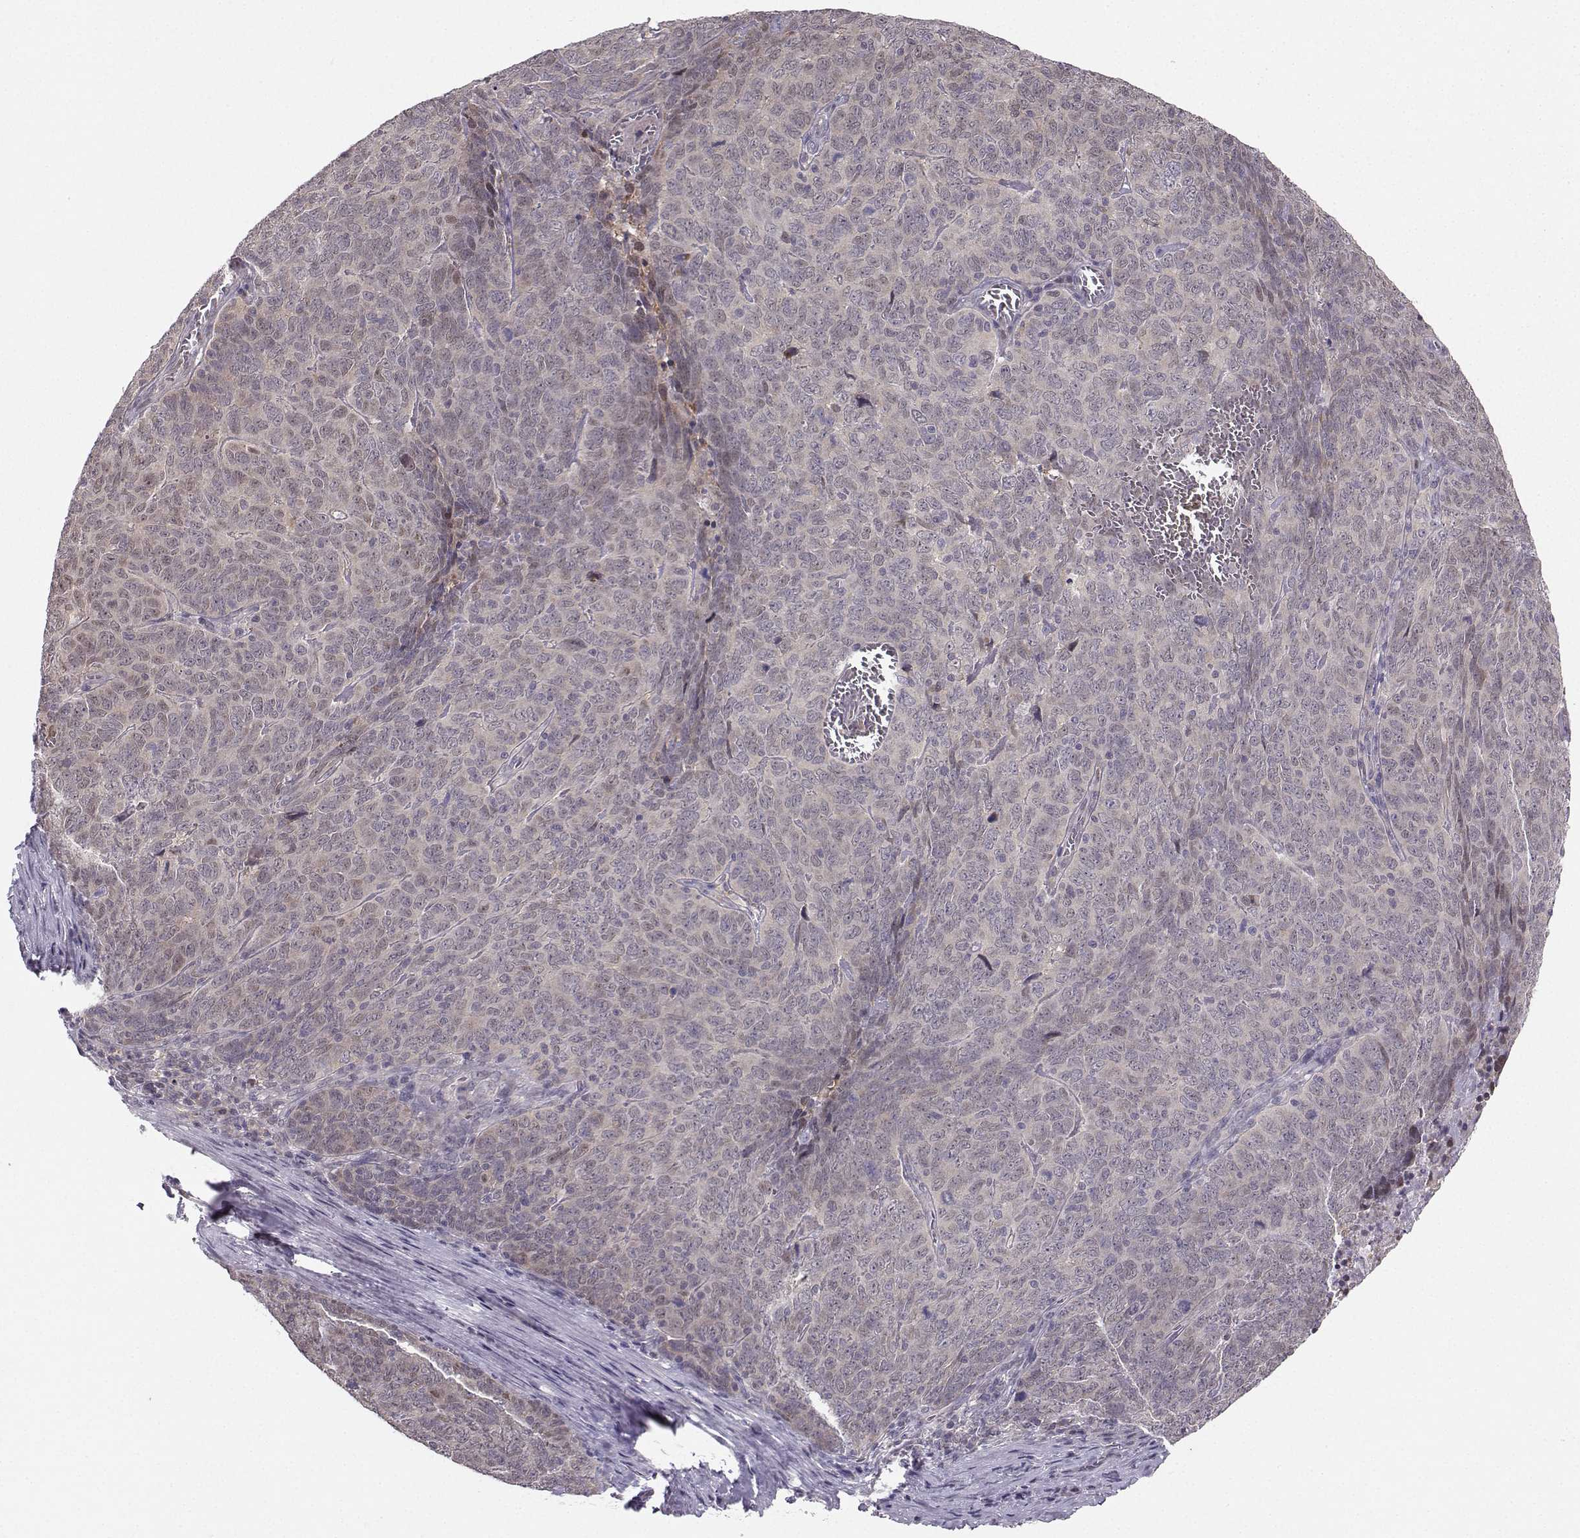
{"staining": {"intensity": "negative", "quantity": "none", "location": "none"}, "tissue": "skin cancer", "cell_type": "Tumor cells", "image_type": "cancer", "snomed": [{"axis": "morphology", "description": "Squamous cell carcinoma, NOS"}, {"axis": "topography", "description": "Skin"}, {"axis": "topography", "description": "Anal"}], "caption": "A micrograph of skin squamous cell carcinoma stained for a protein displays no brown staining in tumor cells.", "gene": "PKP2", "patient": {"sex": "female", "age": 51}}